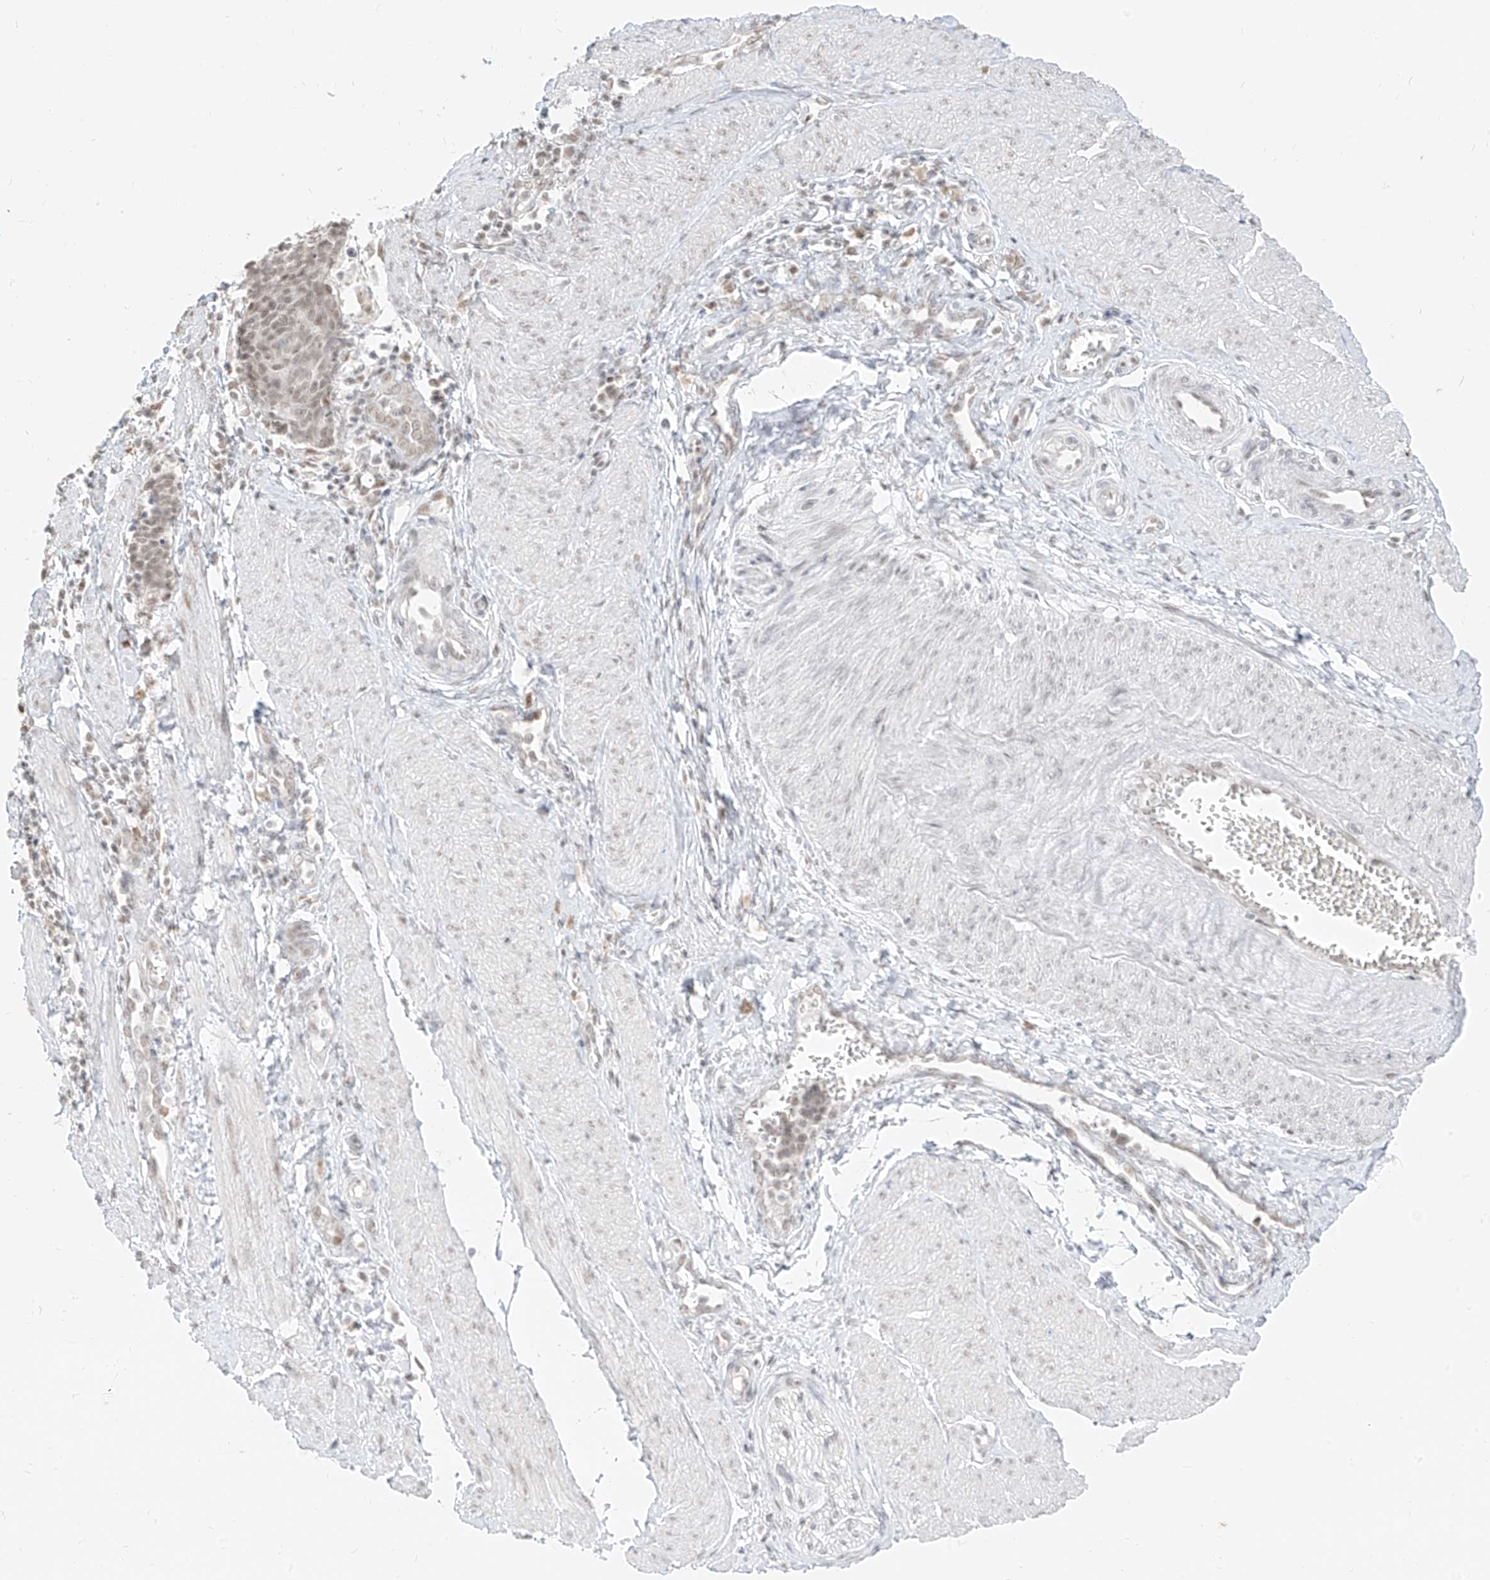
{"staining": {"intensity": "weak", "quantity": "25%-75%", "location": "nuclear"}, "tissue": "cervical cancer", "cell_type": "Tumor cells", "image_type": "cancer", "snomed": [{"axis": "morphology", "description": "Normal tissue, NOS"}, {"axis": "morphology", "description": "Squamous cell carcinoma, NOS"}, {"axis": "topography", "description": "Cervix"}], "caption": "There is low levels of weak nuclear expression in tumor cells of squamous cell carcinoma (cervical), as demonstrated by immunohistochemical staining (brown color).", "gene": "SUPT5H", "patient": {"sex": "female", "age": 35}}